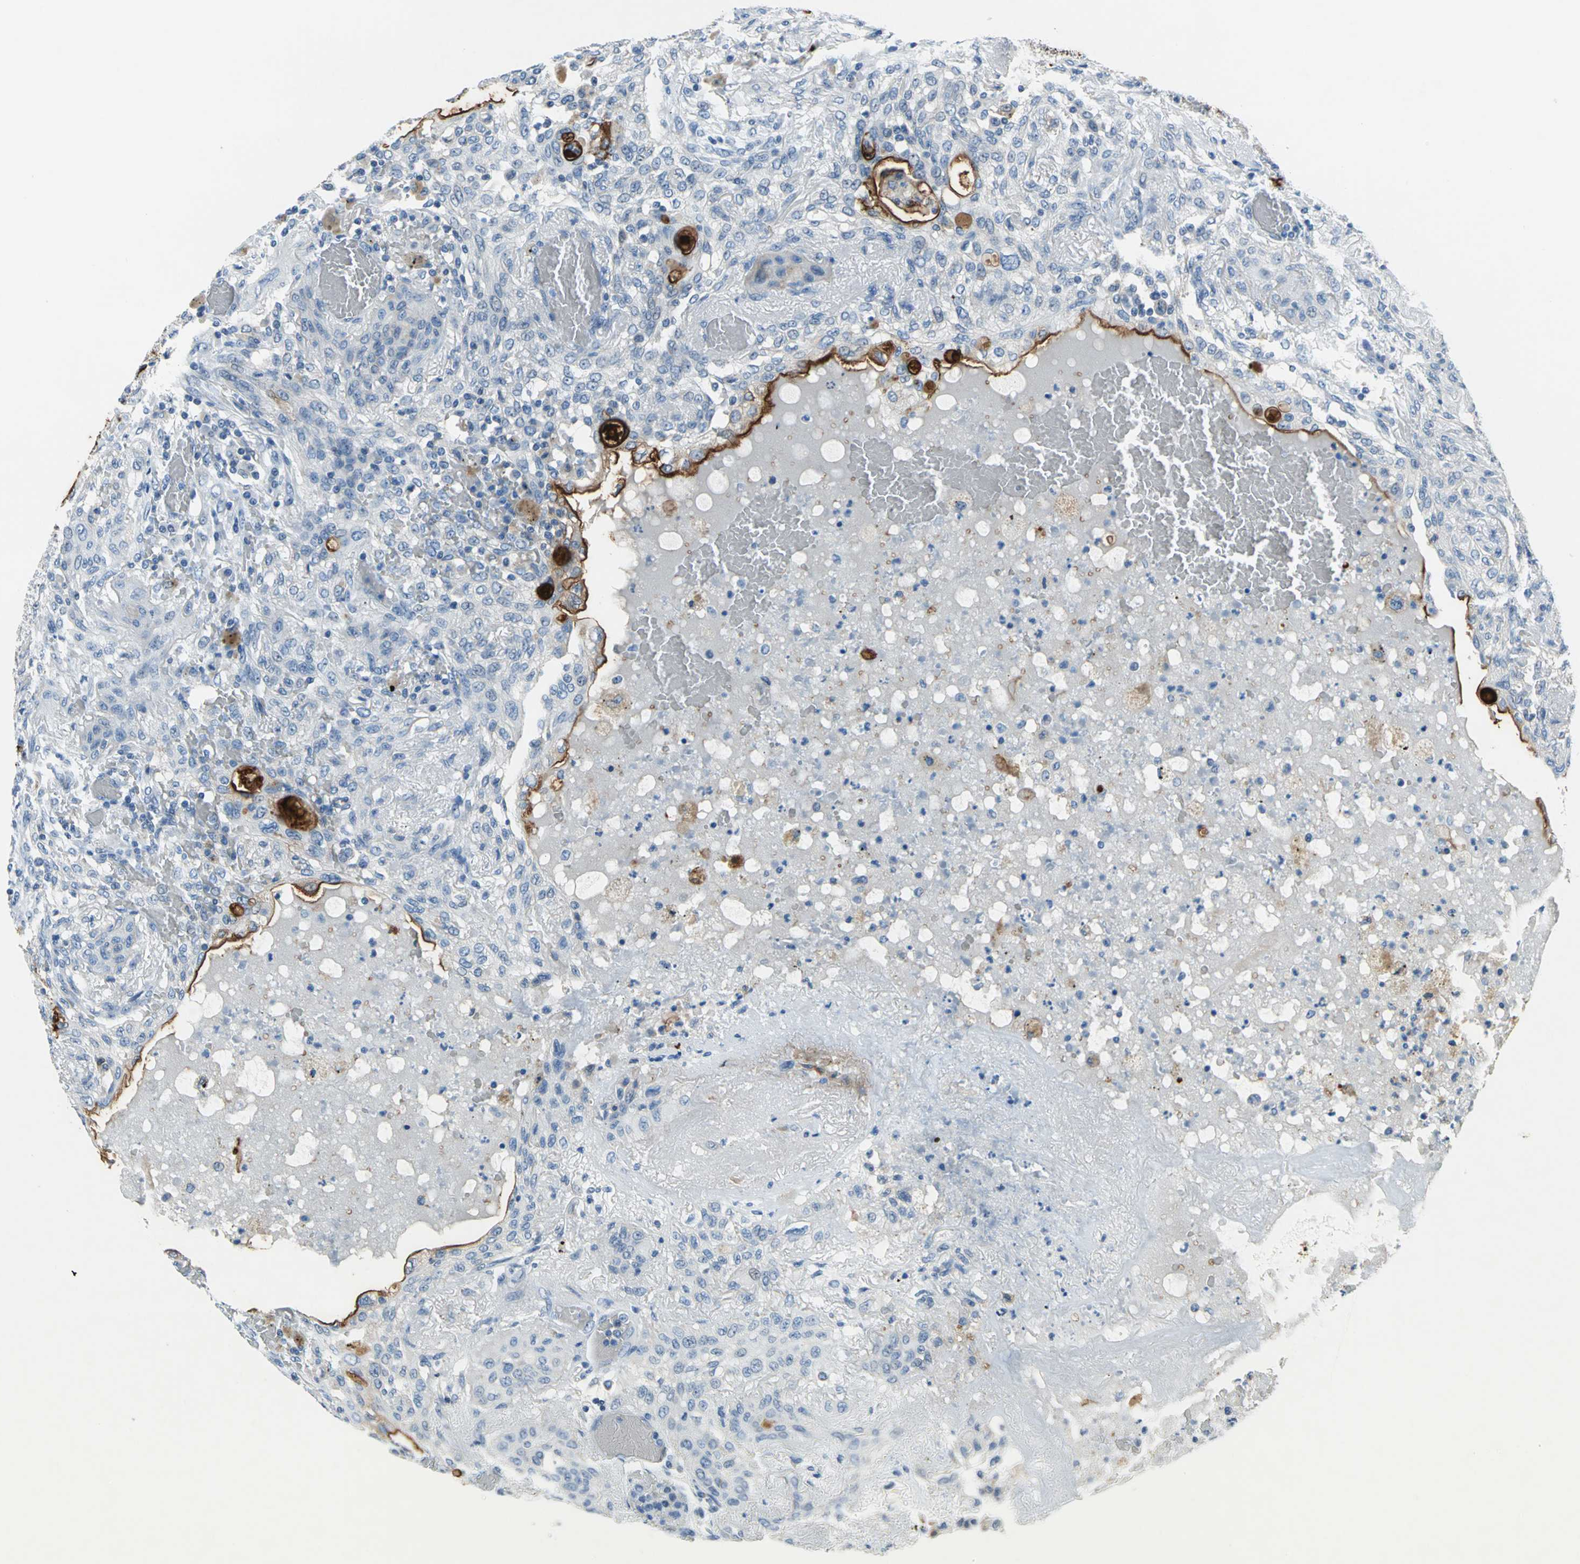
{"staining": {"intensity": "negative", "quantity": "none", "location": "none"}, "tissue": "lung cancer", "cell_type": "Tumor cells", "image_type": "cancer", "snomed": [{"axis": "morphology", "description": "Squamous cell carcinoma, NOS"}, {"axis": "topography", "description": "Lung"}], "caption": "There is no significant positivity in tumor cells of lung cancer (squamous cell carcinoma). The staining is performed using DAB brown chromogen with nuclei counter-stained in using hematoxylin.", "gene": "MUC4", "patient": {"sex": "female", "age": 47}}